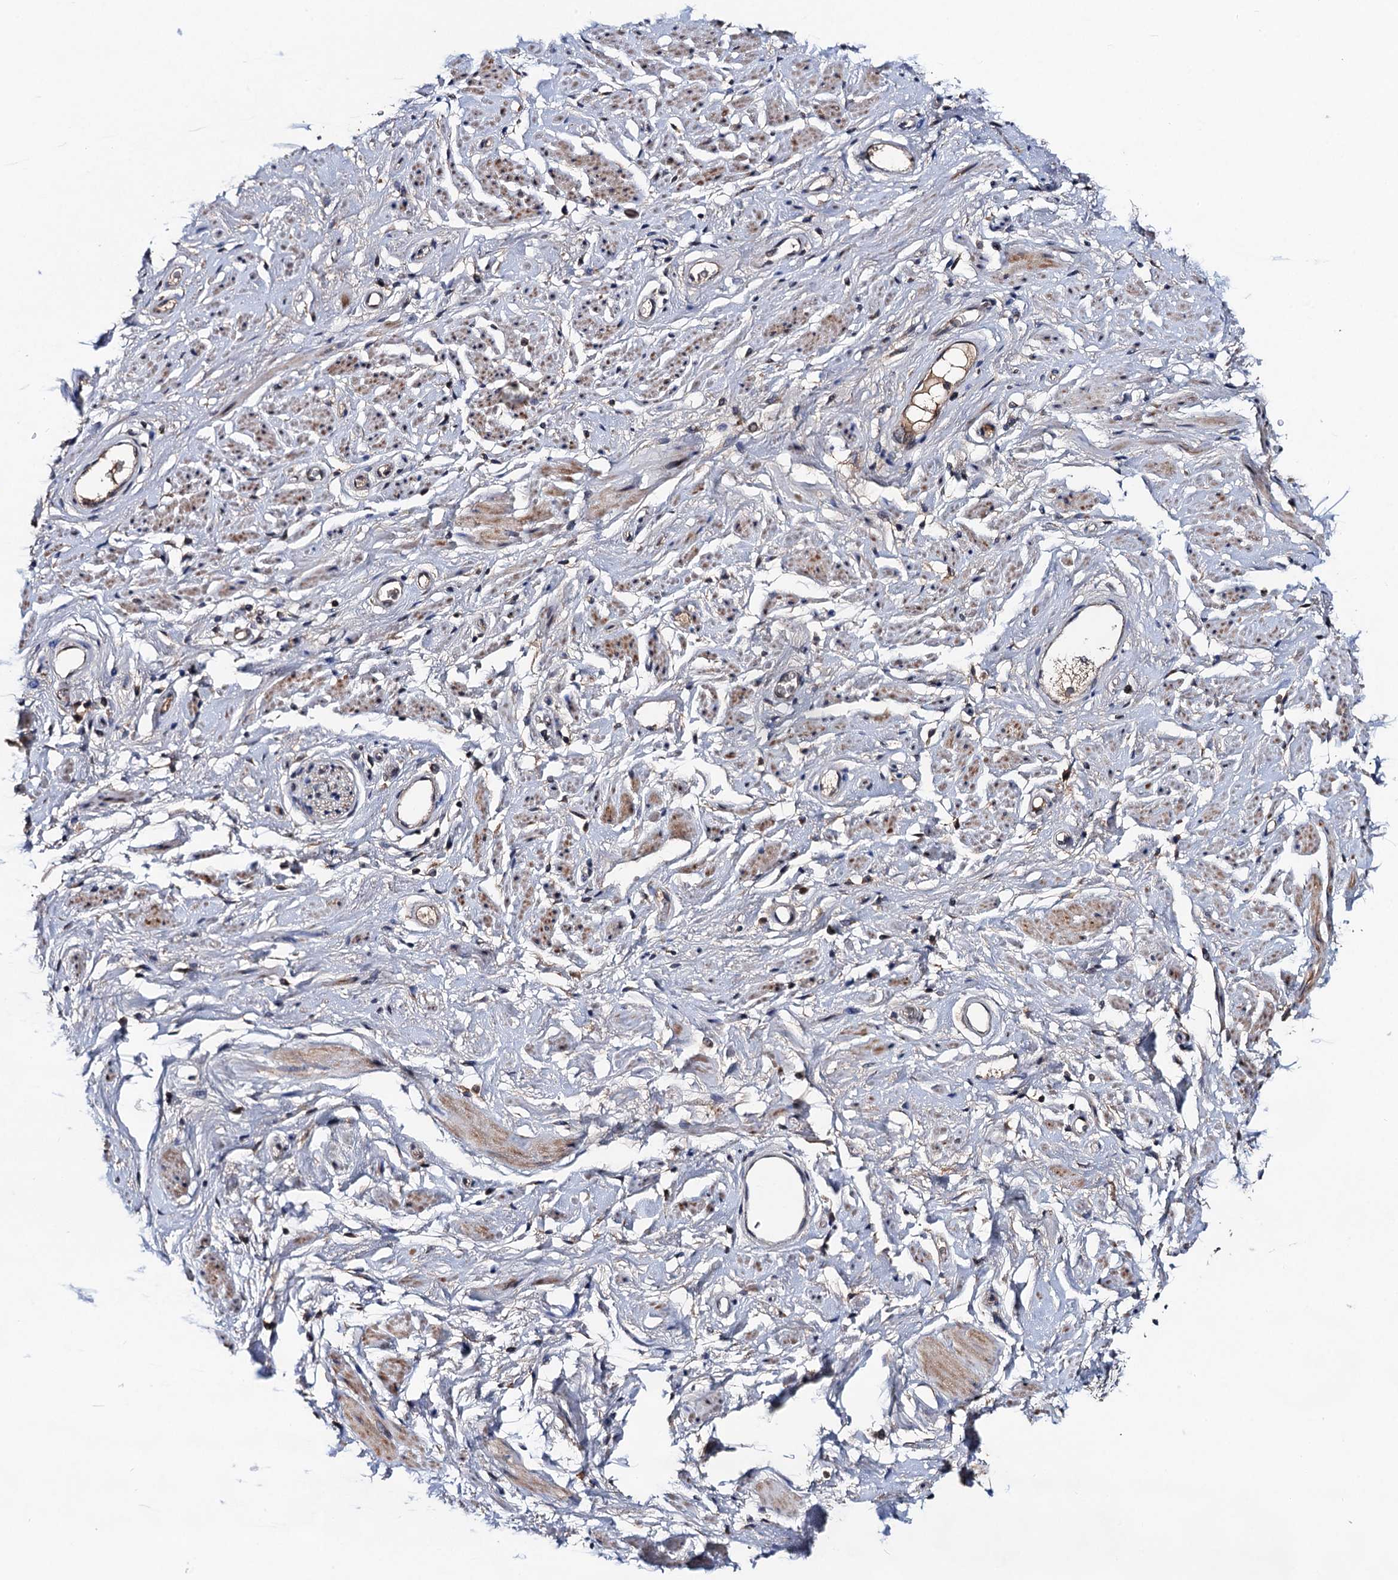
{"staining": {"intensity": "moderate", "quantity": "25%-75%", "location": "cytoplasmic/membranous"}, "tissue": "adipose tissue", "cell_type": "Adipocytes", "image_type": "normal", "snomed": [{"axis": "morphology", "description": "Normal tissue, NOS"}, {"axis": "morphology", "description": "Adenocarcinoma, NOS"}, {"axis": "topography", "description": "Rectum"}, {"axis": "topography", "description": "Vagina"}, {"axis": "topography", "description": "Peripheral nerve tissue"}], "caption": "A medium amount of moderate cytoplasmic/membranous expression is appreciated in about 25%-75% of adipocytes in normal adipose tissue.", "gene": "TMEM39B", "patient": {"sex": "female", "age": 71}}